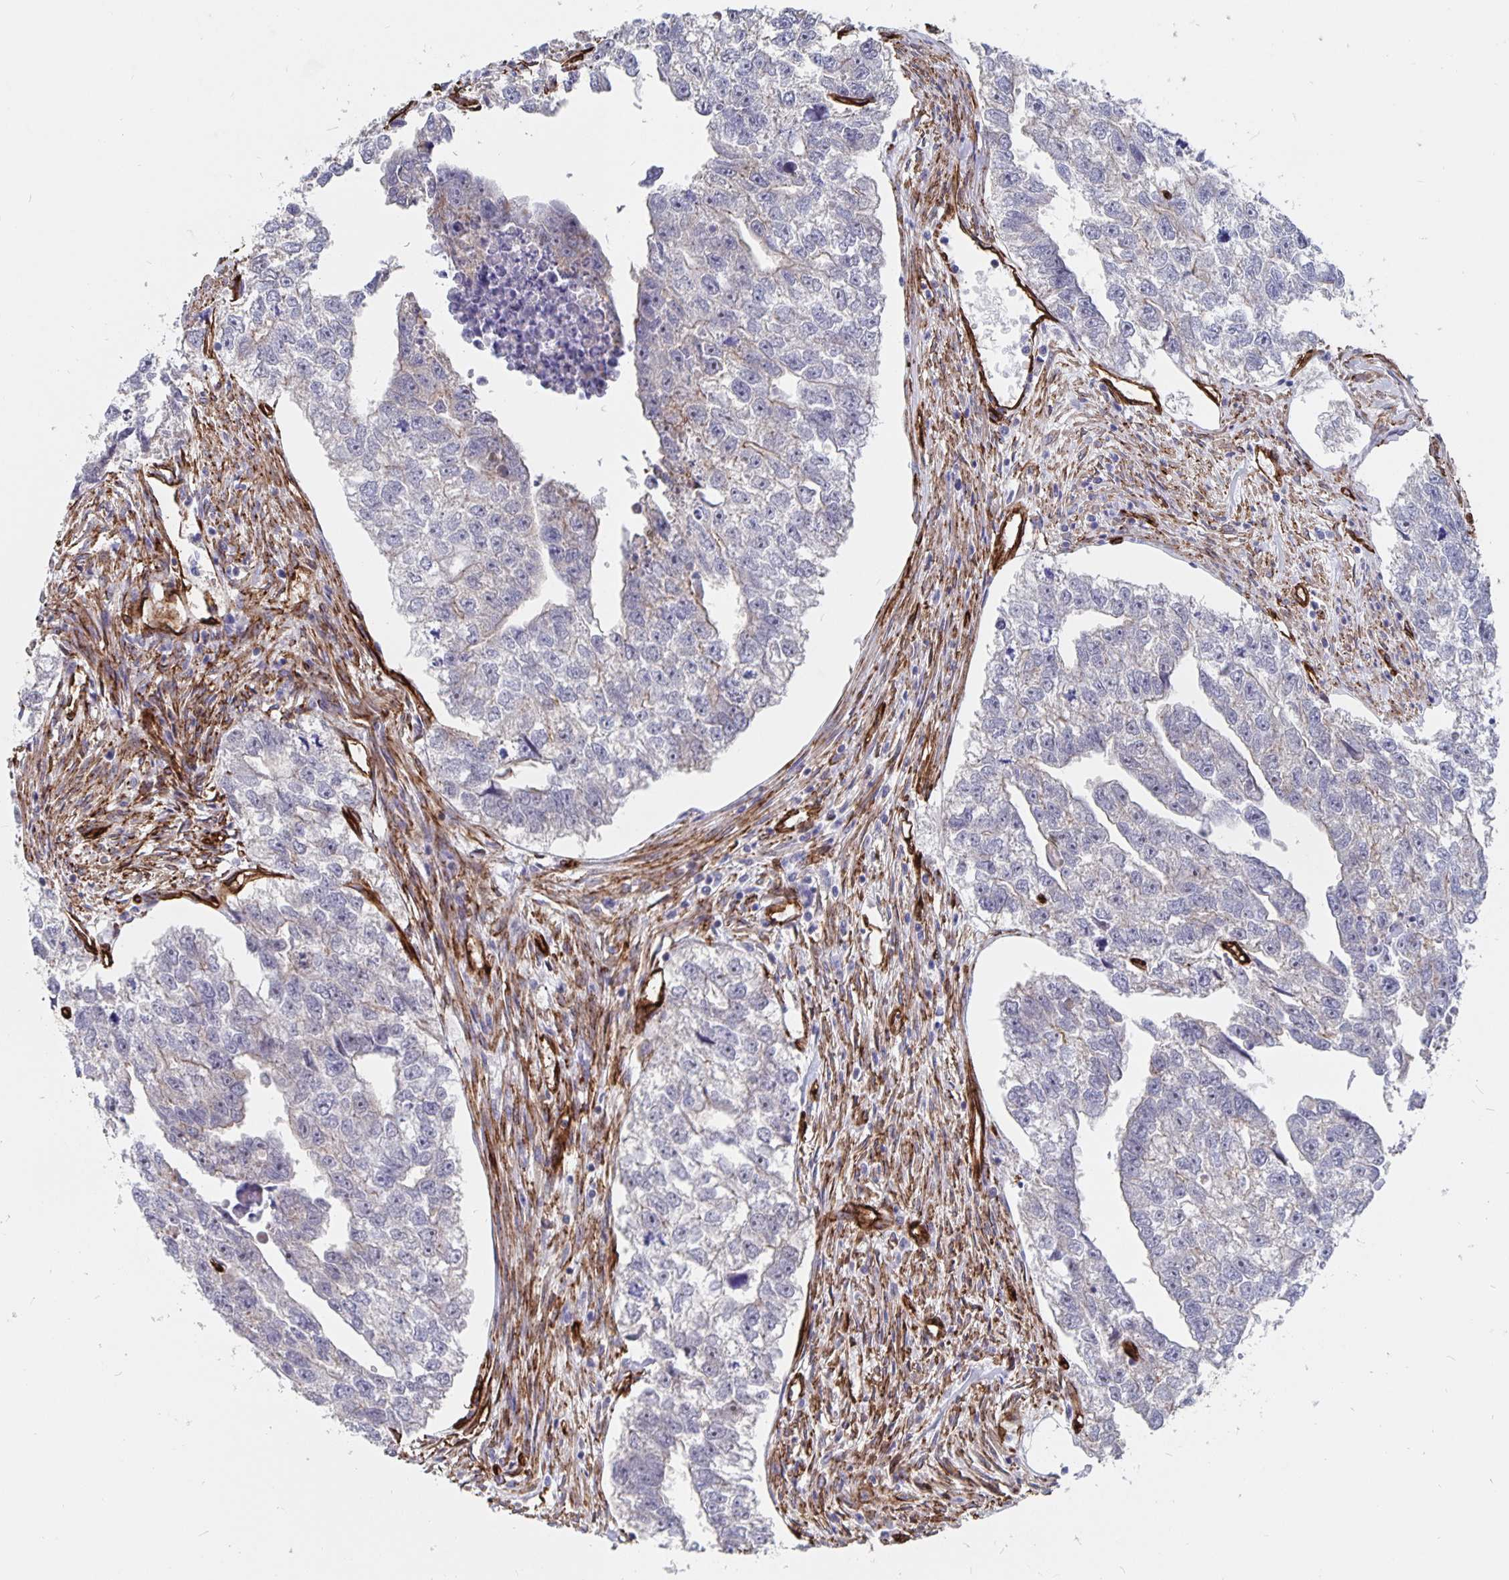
{"staining": {"intensity": "negative", "quantity": "none", "location": "none"}, "tissue": "testis cancer", "cell_type": "Tumor cells", "image_type": "cancer", "snomed": [{"axis": "morphology", "description": "Carcinoma, Embryonal, NOS"}, {"axis": "morphology", "description": "Teratoma, malignant, NOS"}, {"axis": "topography", "description": "Testis"}], "caption": "Tumor cells are negative for brown protein staining in testis cancer (teratoma (malignant)). (DAB (3,3'-diaminobenzidine) IHC, high magnification).", "gene": "DCHS2", "patient": {"sex": "male", "age": 44}}